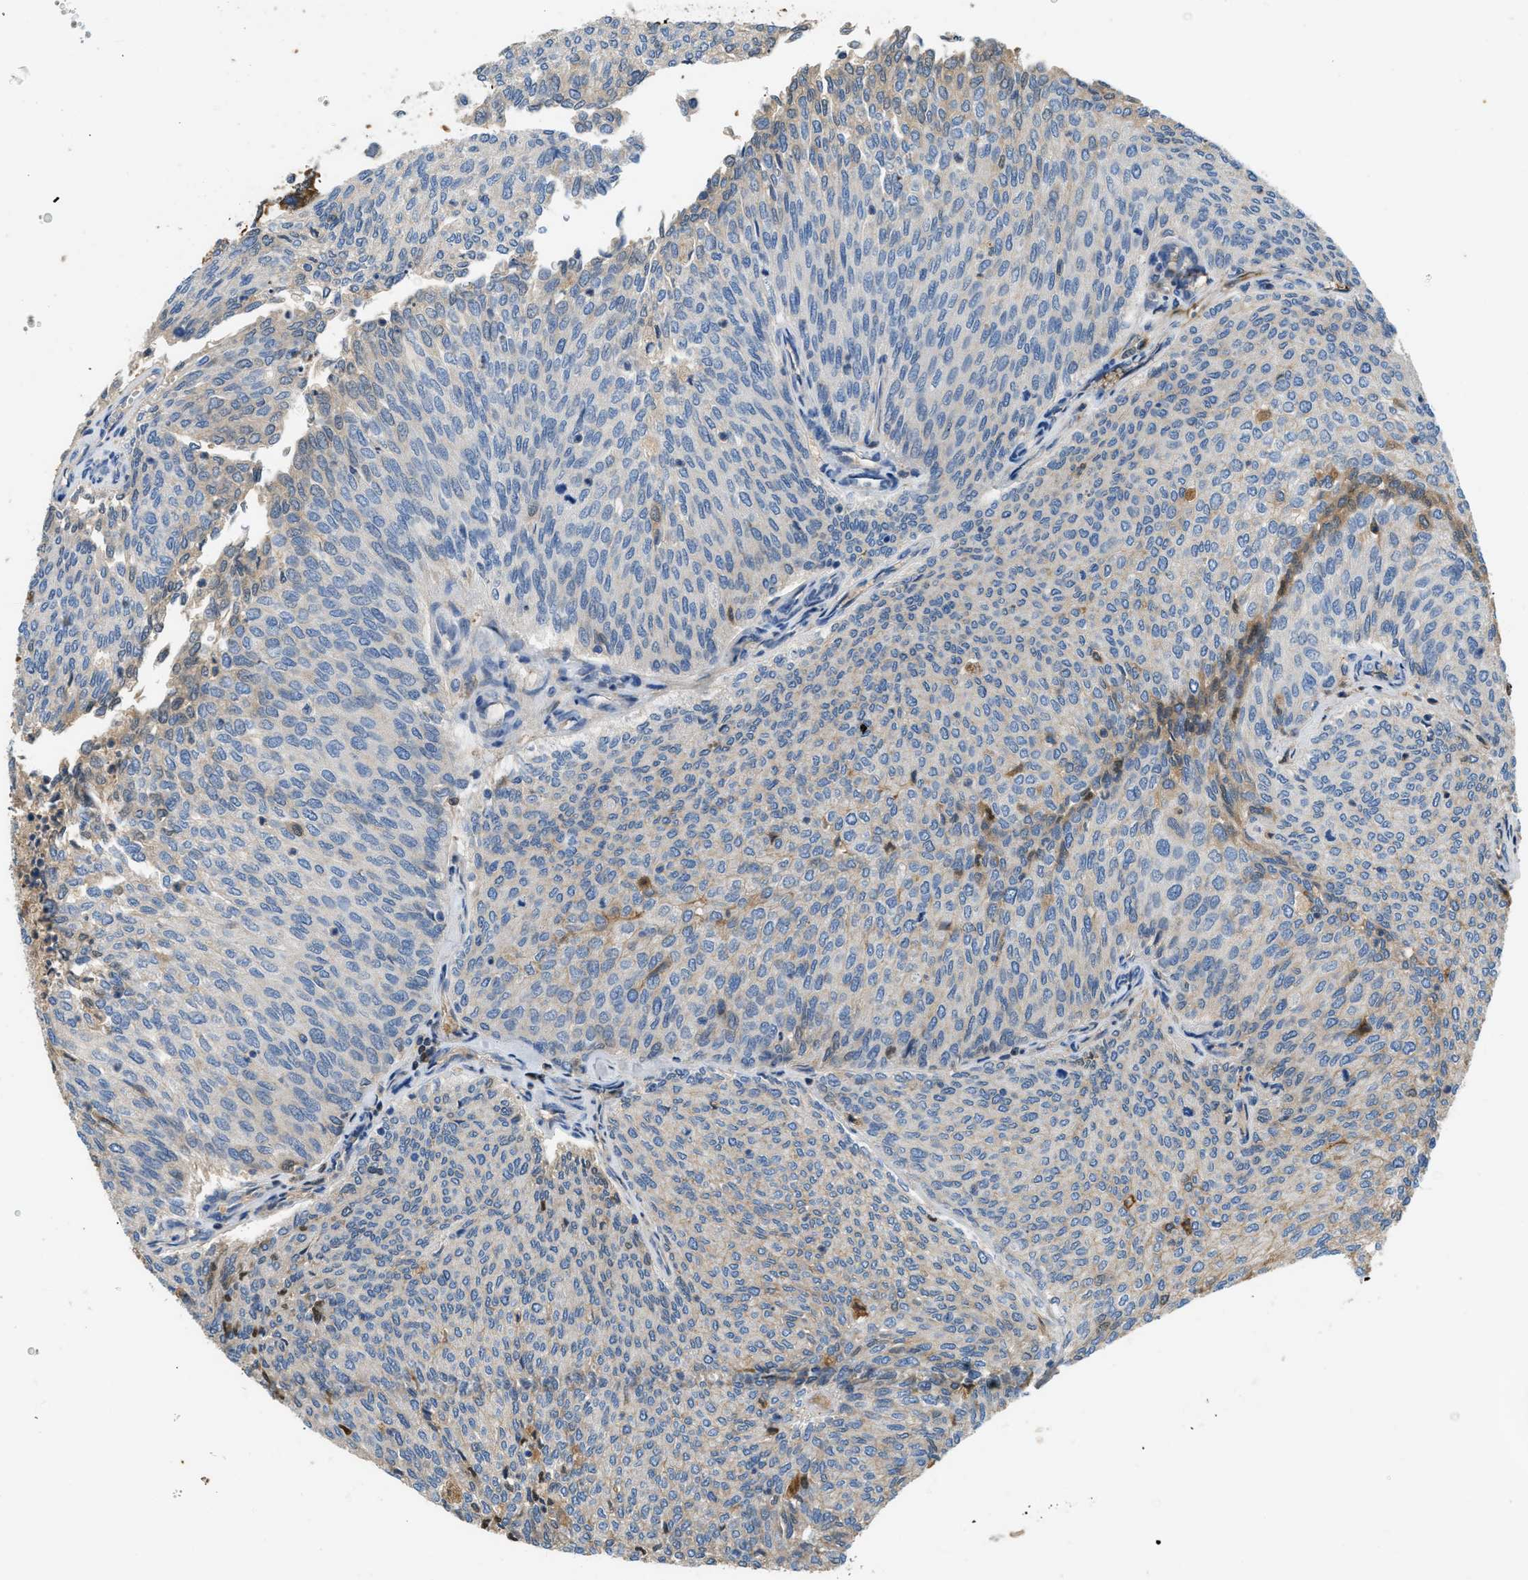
{"staining": {"intensity": "moderate", "quantity": "<25%", "location": "cytoplasmic/membranous"}, "tissue": "urothelial cancer", "cell_type": "Tumor cells", "image_type": "cancer", "snomed": [{"axis": "morphology", "description": "Urothelial carcinoma, Low grade"}, {"axis": "topography", "description": "Urinary bladder"}], "caption": "The image shows a brown stain indicating the presence of a protein in the cytoplasmic/membranous of tumor cells in urothelial cancer.", "gene": "STC1", "patient": {"sex": "female", "age": 79}}